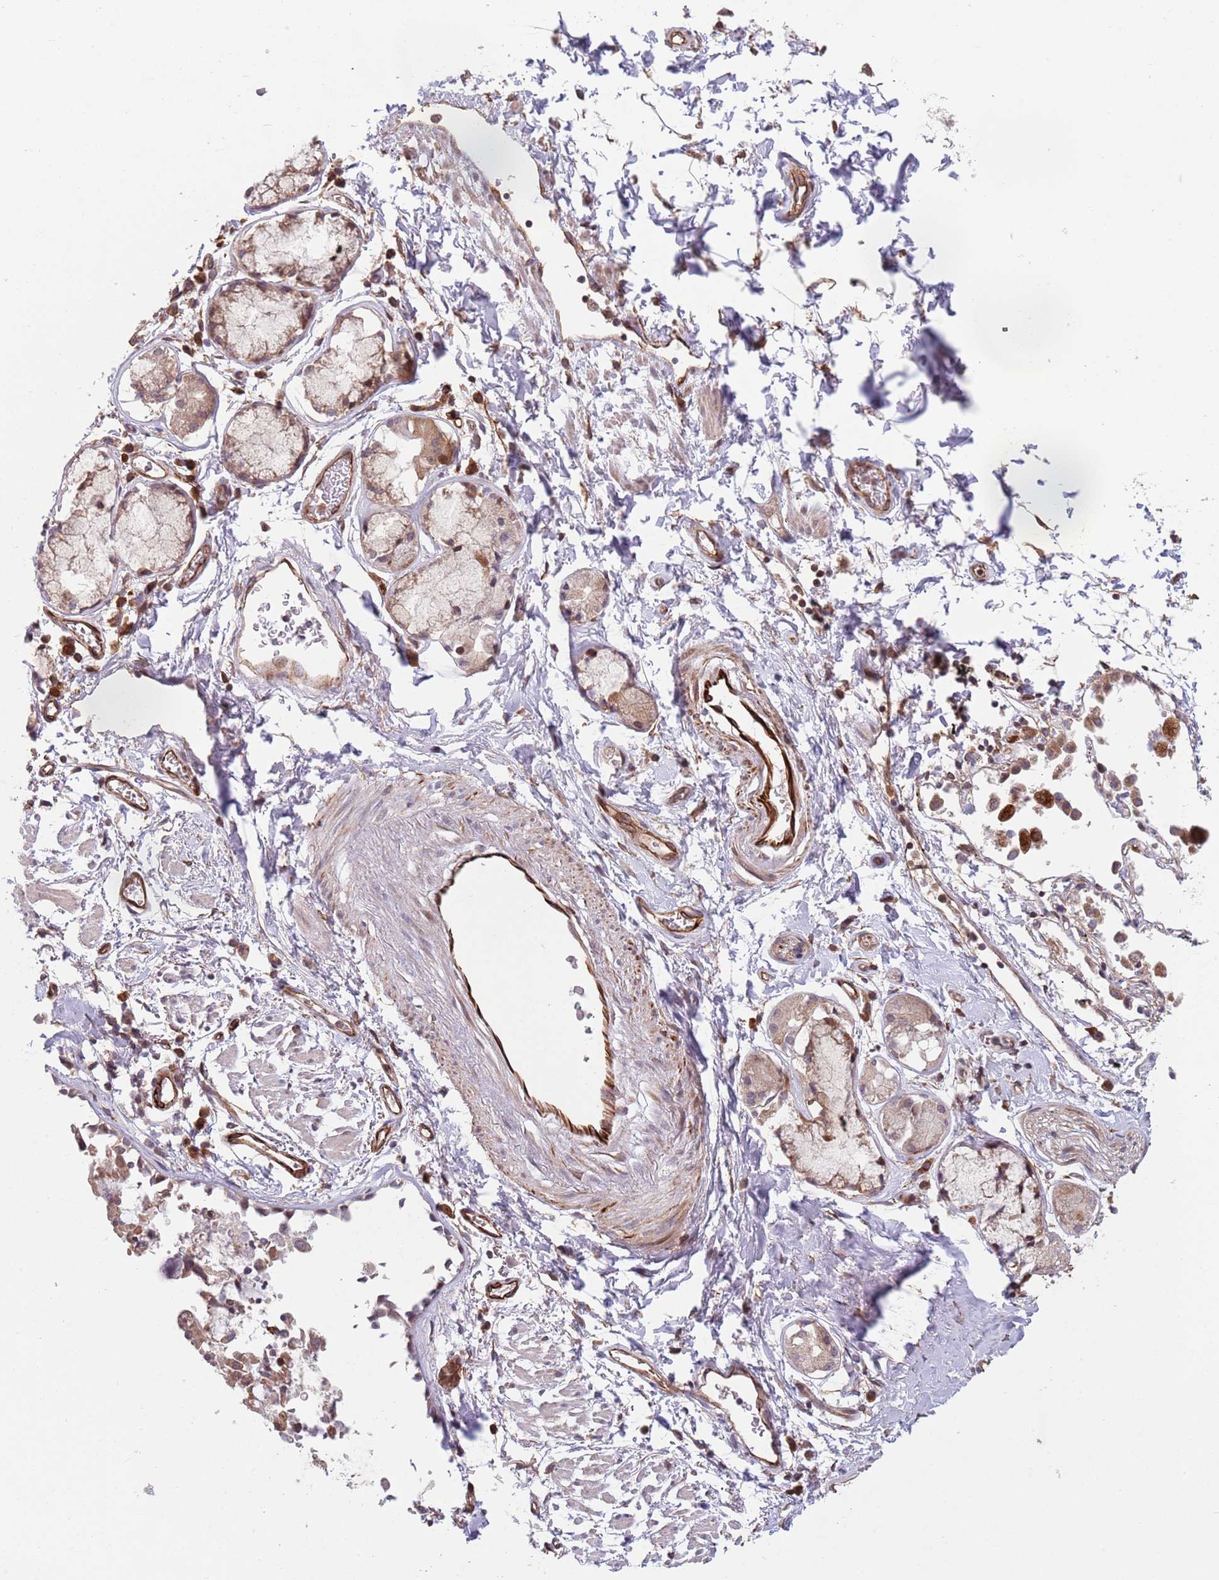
{"staining": {"intensity": "moderate", "quantity": ">75%", "location": "nuclear"}, "tissue": "soft tissue", "cell_type": "Fibroblasts", "image_type": "normal", "snomed": [{"axis": "morphology", "description": "Normal tissue, NOS"}, {"axis": "topography", "description": "Cartilage tissue"}], "caption": "About >75% of fibroblasts in unremarkable human soft tissue reveal moderate nuclear protein staining as visualized by brown immunohistochemical staining.", "gene": "CHD9", "patient": {"sex": "male", "age": 73}}